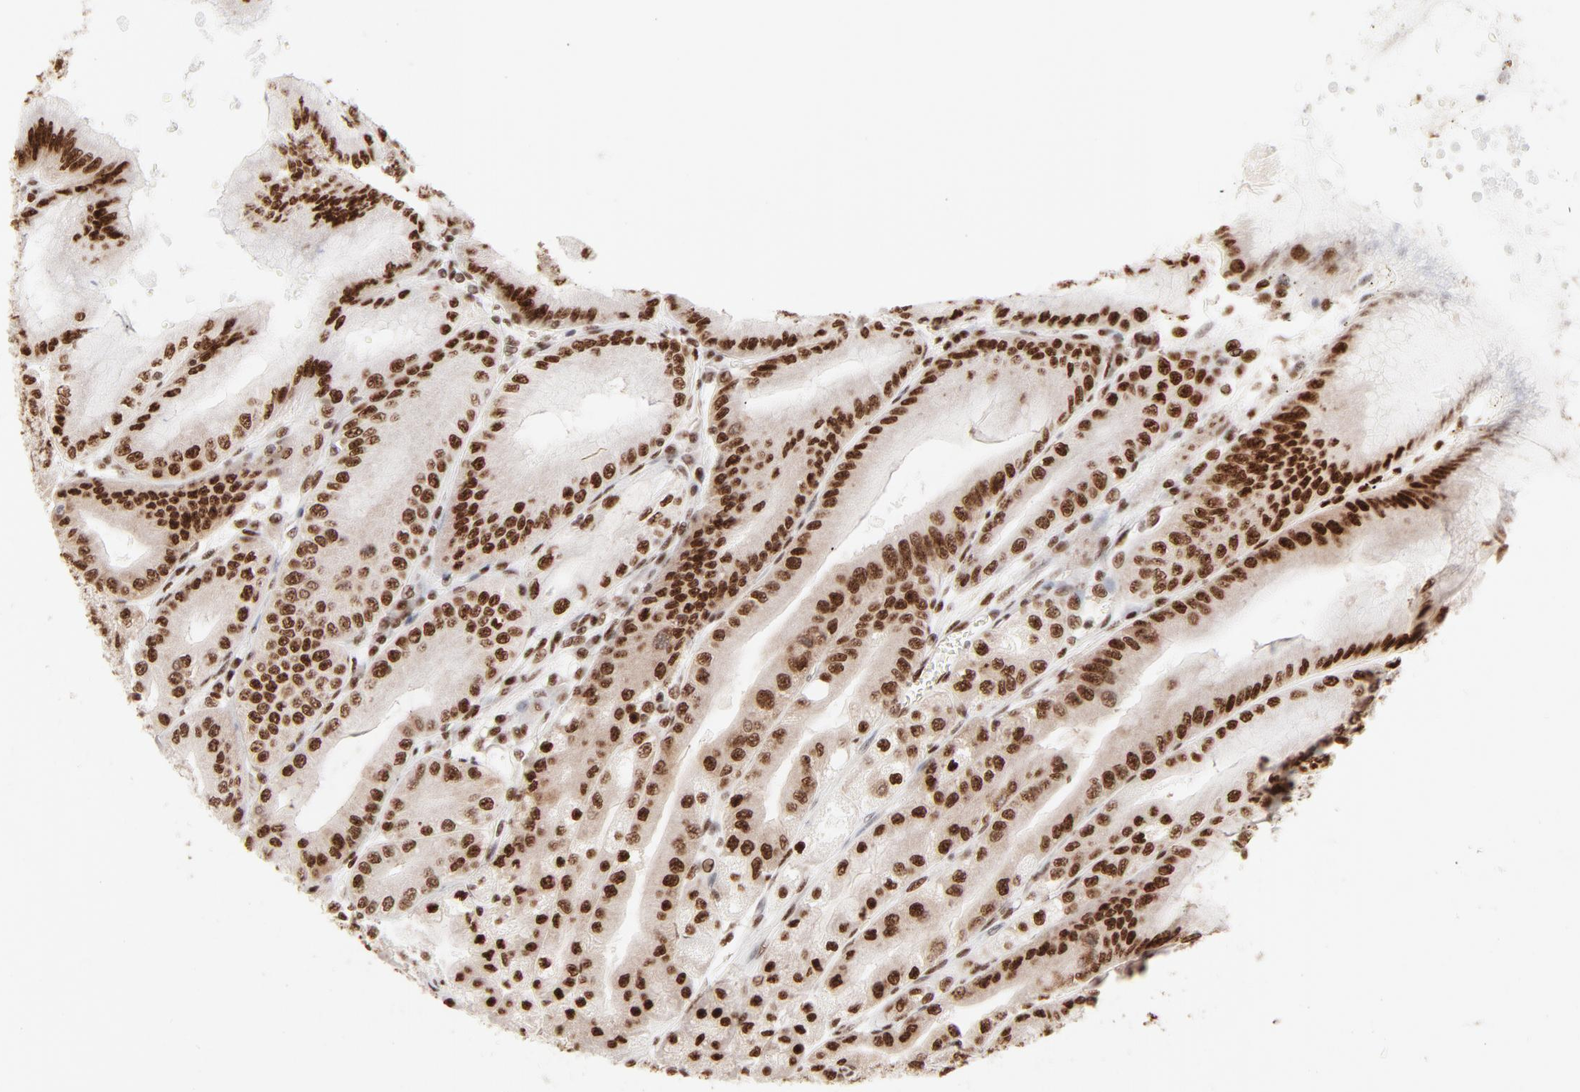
{"staining": {"intensity": "strong", "quantity": ">75%", "location": "nuclear"}, "tissue": "stomach", "cell_type": "Glandular cells", "image_type": "normal", "snomed": [{"axis": "morphology", "description": "Normal tissue, NOS"}, {"axis": "topography", "description": "Stomach, lower"}], "caption": "Strong nuclear positivity for a protein is seen in approximately >75% of glandular cells of normal stomach using IHC.", "gene": "TARDBP", "patient": {"sex": "male", "age": 71}}